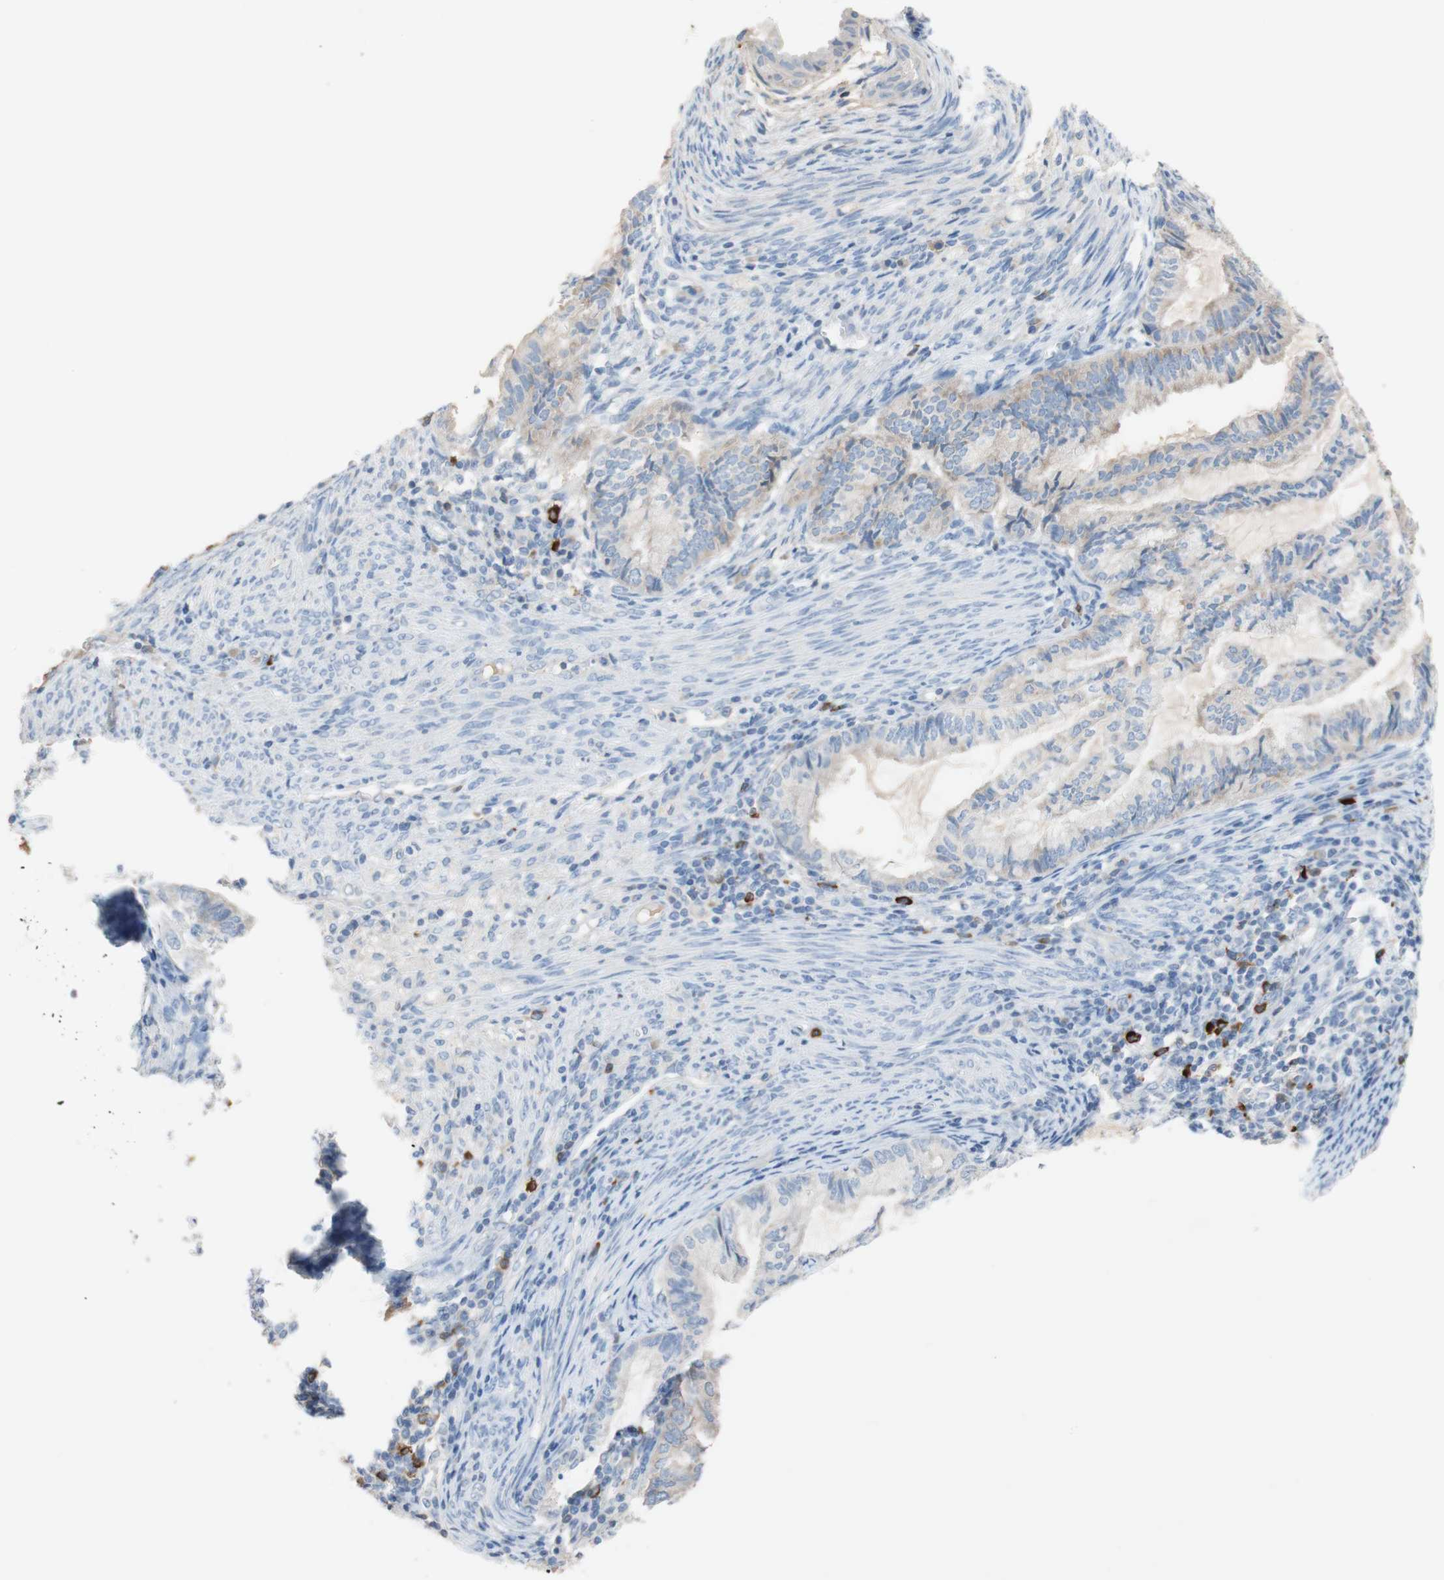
{"staining": {"intensity": "weak", "quantity": ">75%", "location": "cytoplasmic/membranous"}, "tissue": "cervical cancer", "cell_type": "Tumor cells", "image_type": "cancer", "snomed": [{"axis": "morphology", "description": "Normal tissue, NOS"}, {"axis": "morphology", "description": "Adenocarcinoma, NOS"}, {"axis": "topography", "description": "Cervix"}, {"axis": "topography", "description": "Endometrium"}], "caption": "The micrograph shows staining of adenocarcinoma (cervical), revealing weak cytoplasmic/membranous protein staining (brown color) within tumor cells.", "gene": "PACSIN1", "patient": {"sex": "female", "age": 86}}